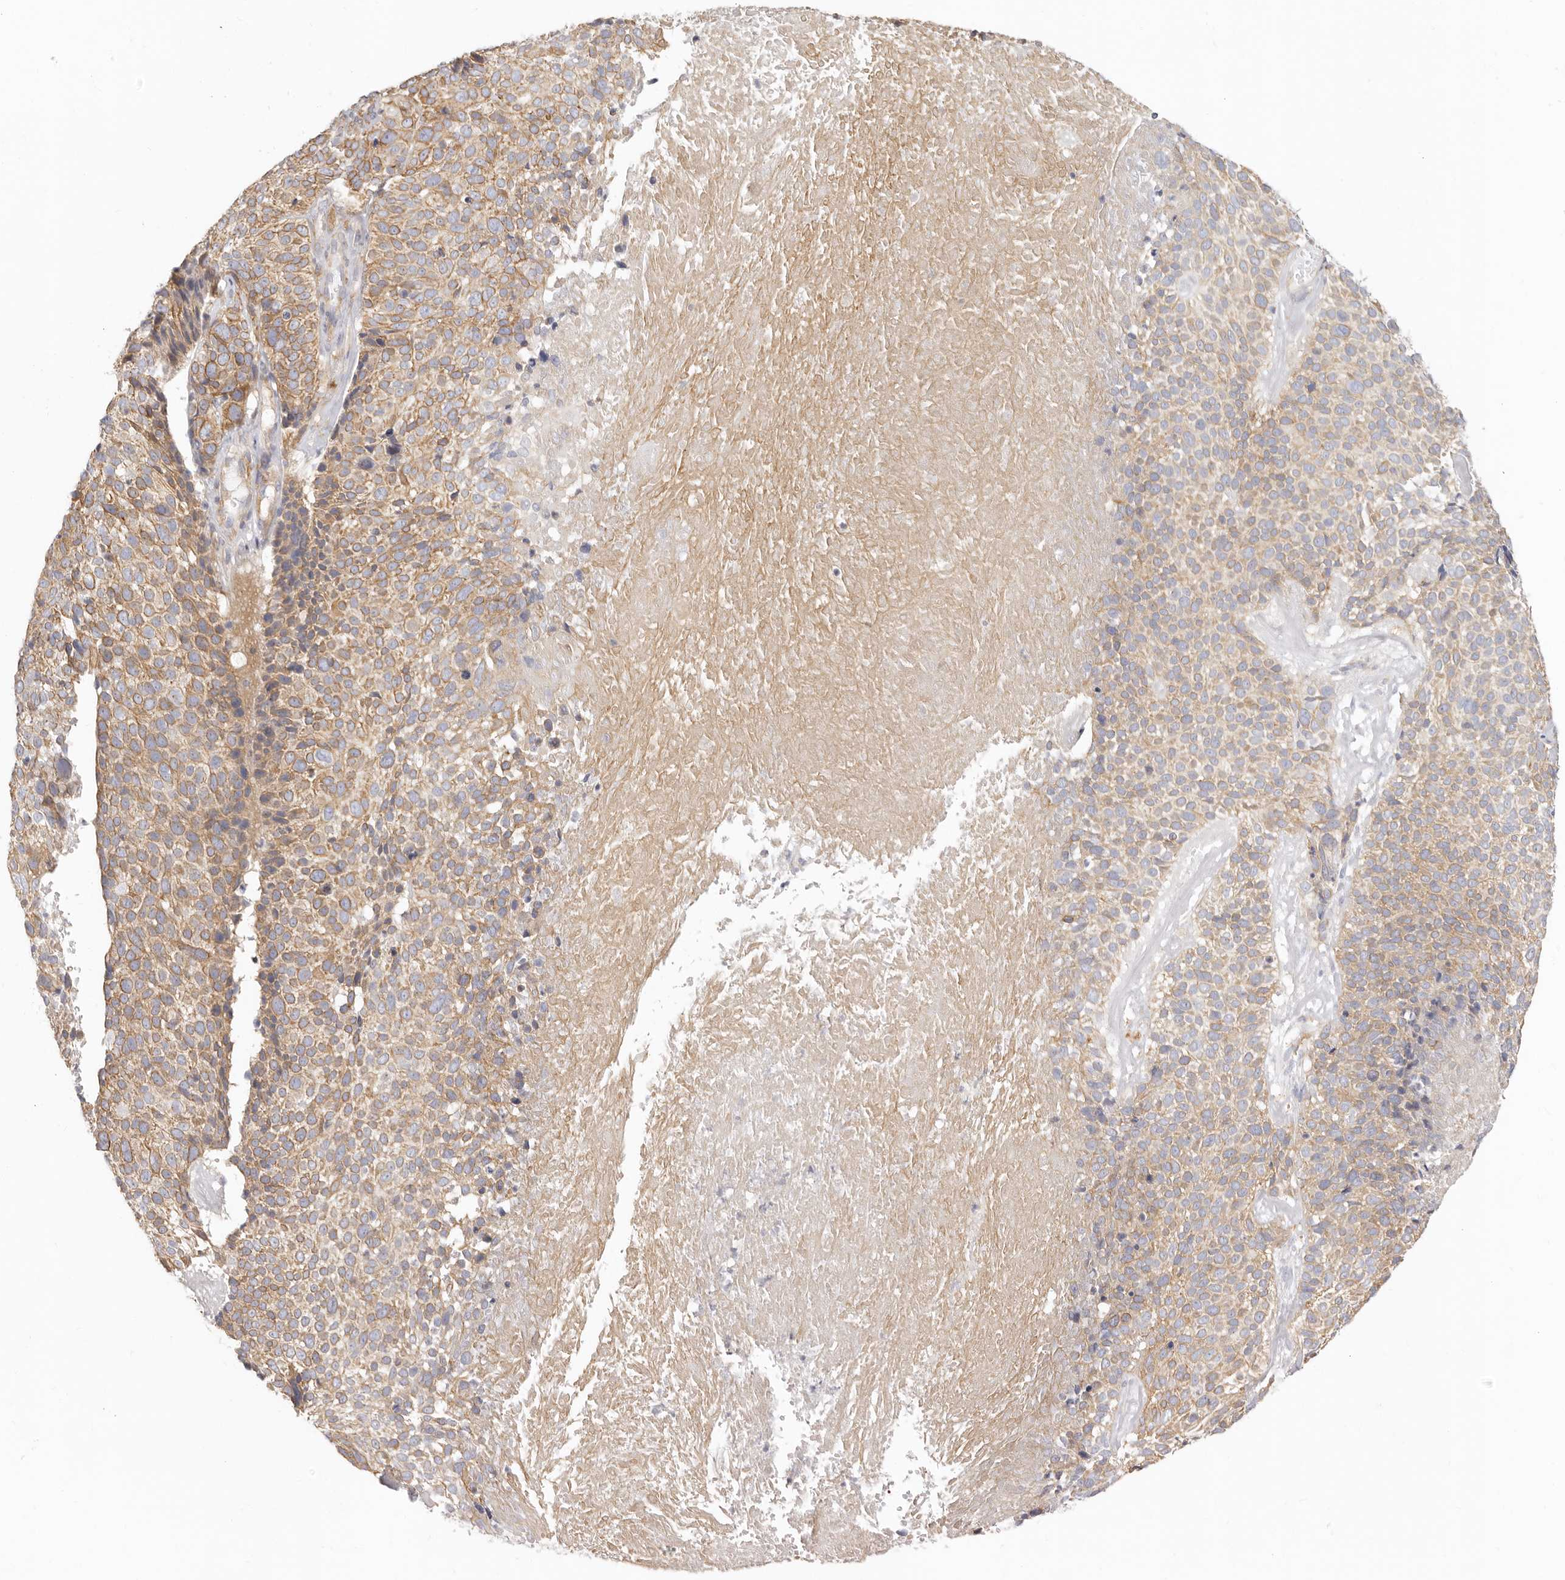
{"staining": {"intensity": "weak", "quantity": ">75%", "location": "cytoplasmic/membranous"}, "tissue": "cervical cancer", "cell_type": "Tumor cells", "image_type": "cancer", "snomed": [{"axis": "morphology", "description": "Squamous cell carcinoma, NOS"}, {"axis": "topography", "description": "Cervix"}], "caption": "Human cervical cancer stained with a brown dye demonstrates weak cytoplasmic/membranous positive expression in approximately >75% of tumor cells.", "gene": "NIBAN1", "patient": {"sex": "female", "age": 74}}